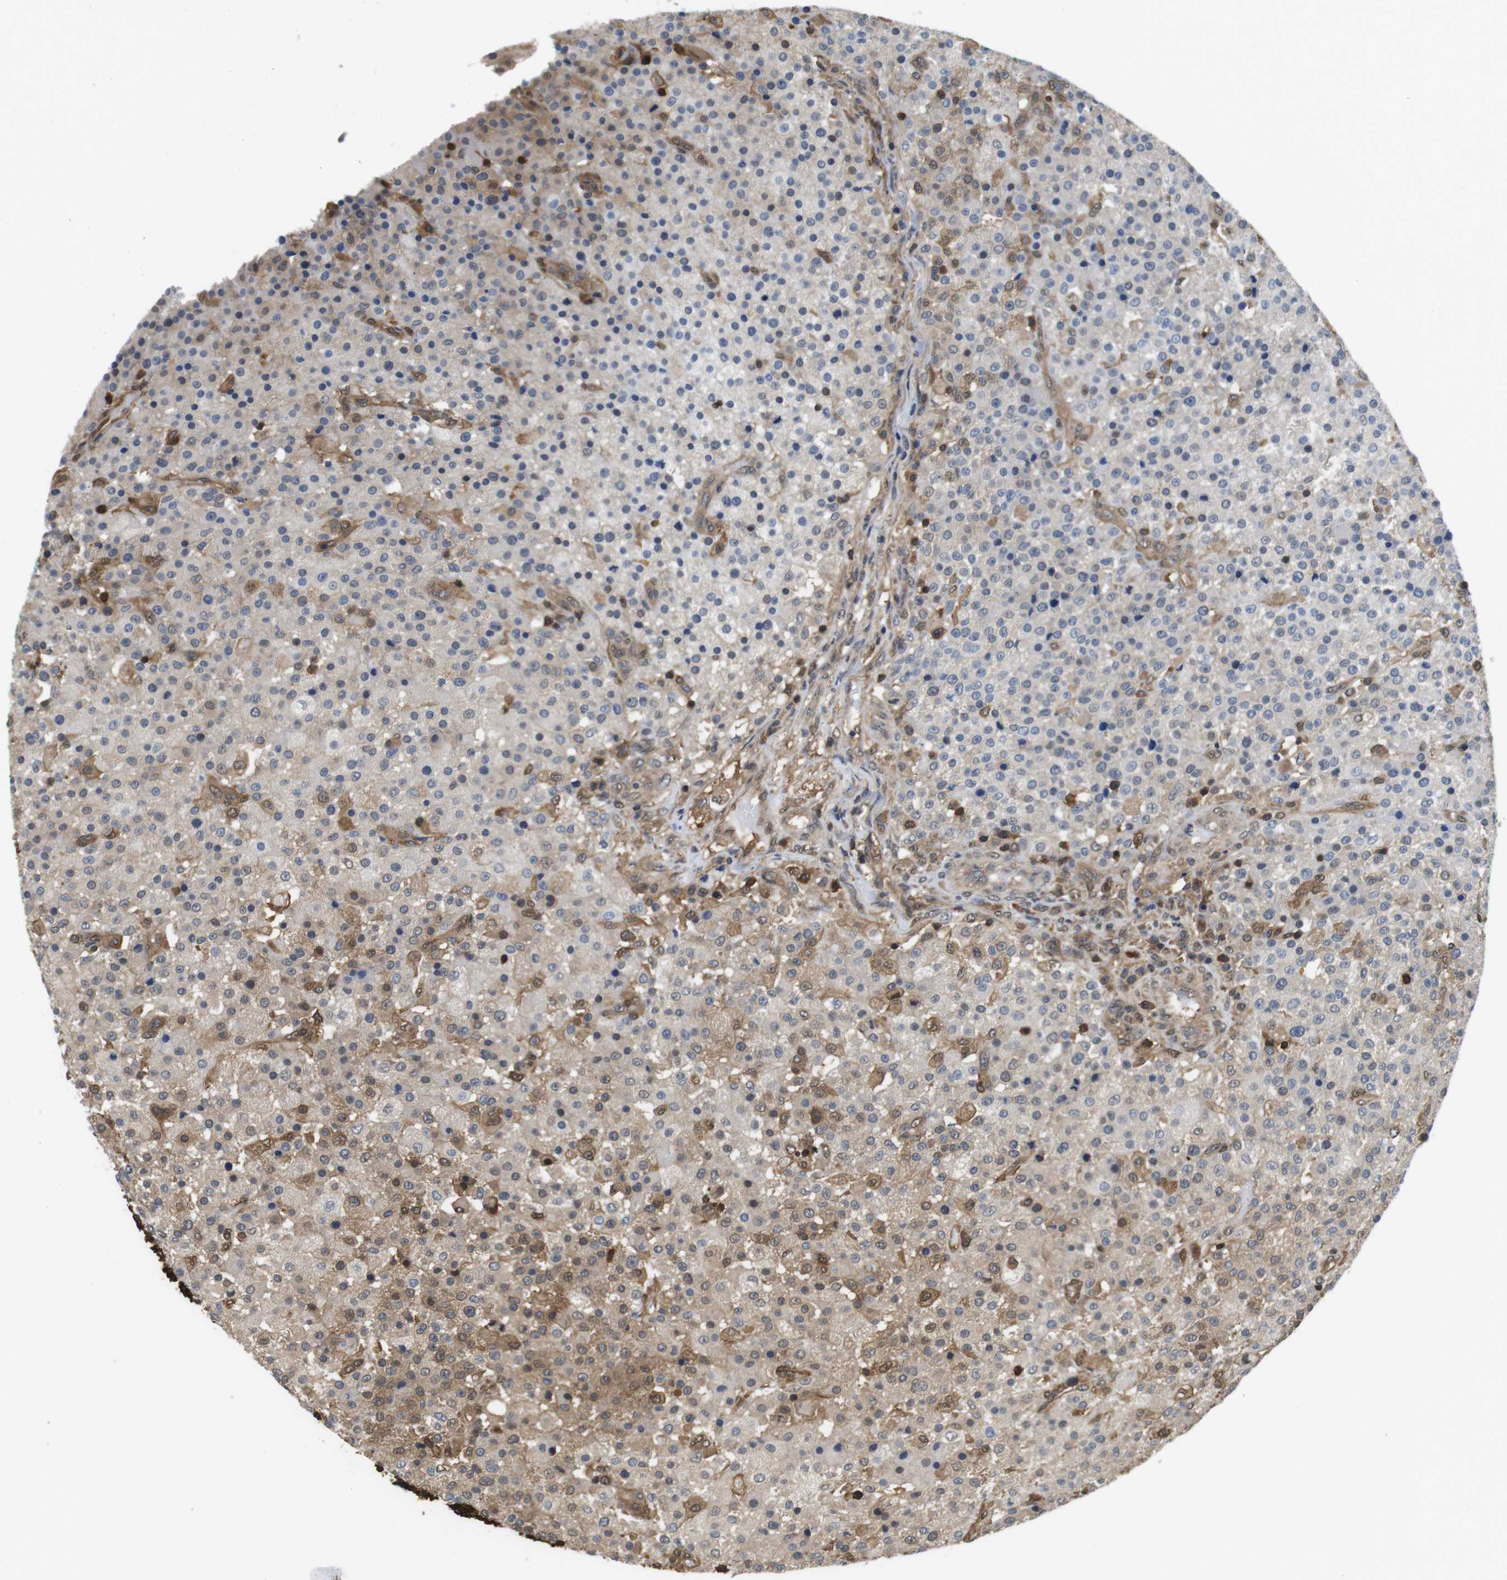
{"staining": {"intensity": "moderate", "quantity": "<25%", "location": "cytoplasmic/membranous,nuclear"}, "tissue": "testis cancer", "cell_type": "Tumor cells", "image_type": "cancer", "snomed": [{"axis": "morphology", "description": "Seminoma, NOS"}, {"axis": "topography", "description": "Testis"}], "caption": "Immunohistochemistry micrograph of testis cancer stained for a protein (brown), which demonstrates low levels of moderate cytoplasmic/membranous and nuclear expression in about <25% of tumor cells.", "gene": "LDHA", "patient": {"sex": "male", "age": 59}}